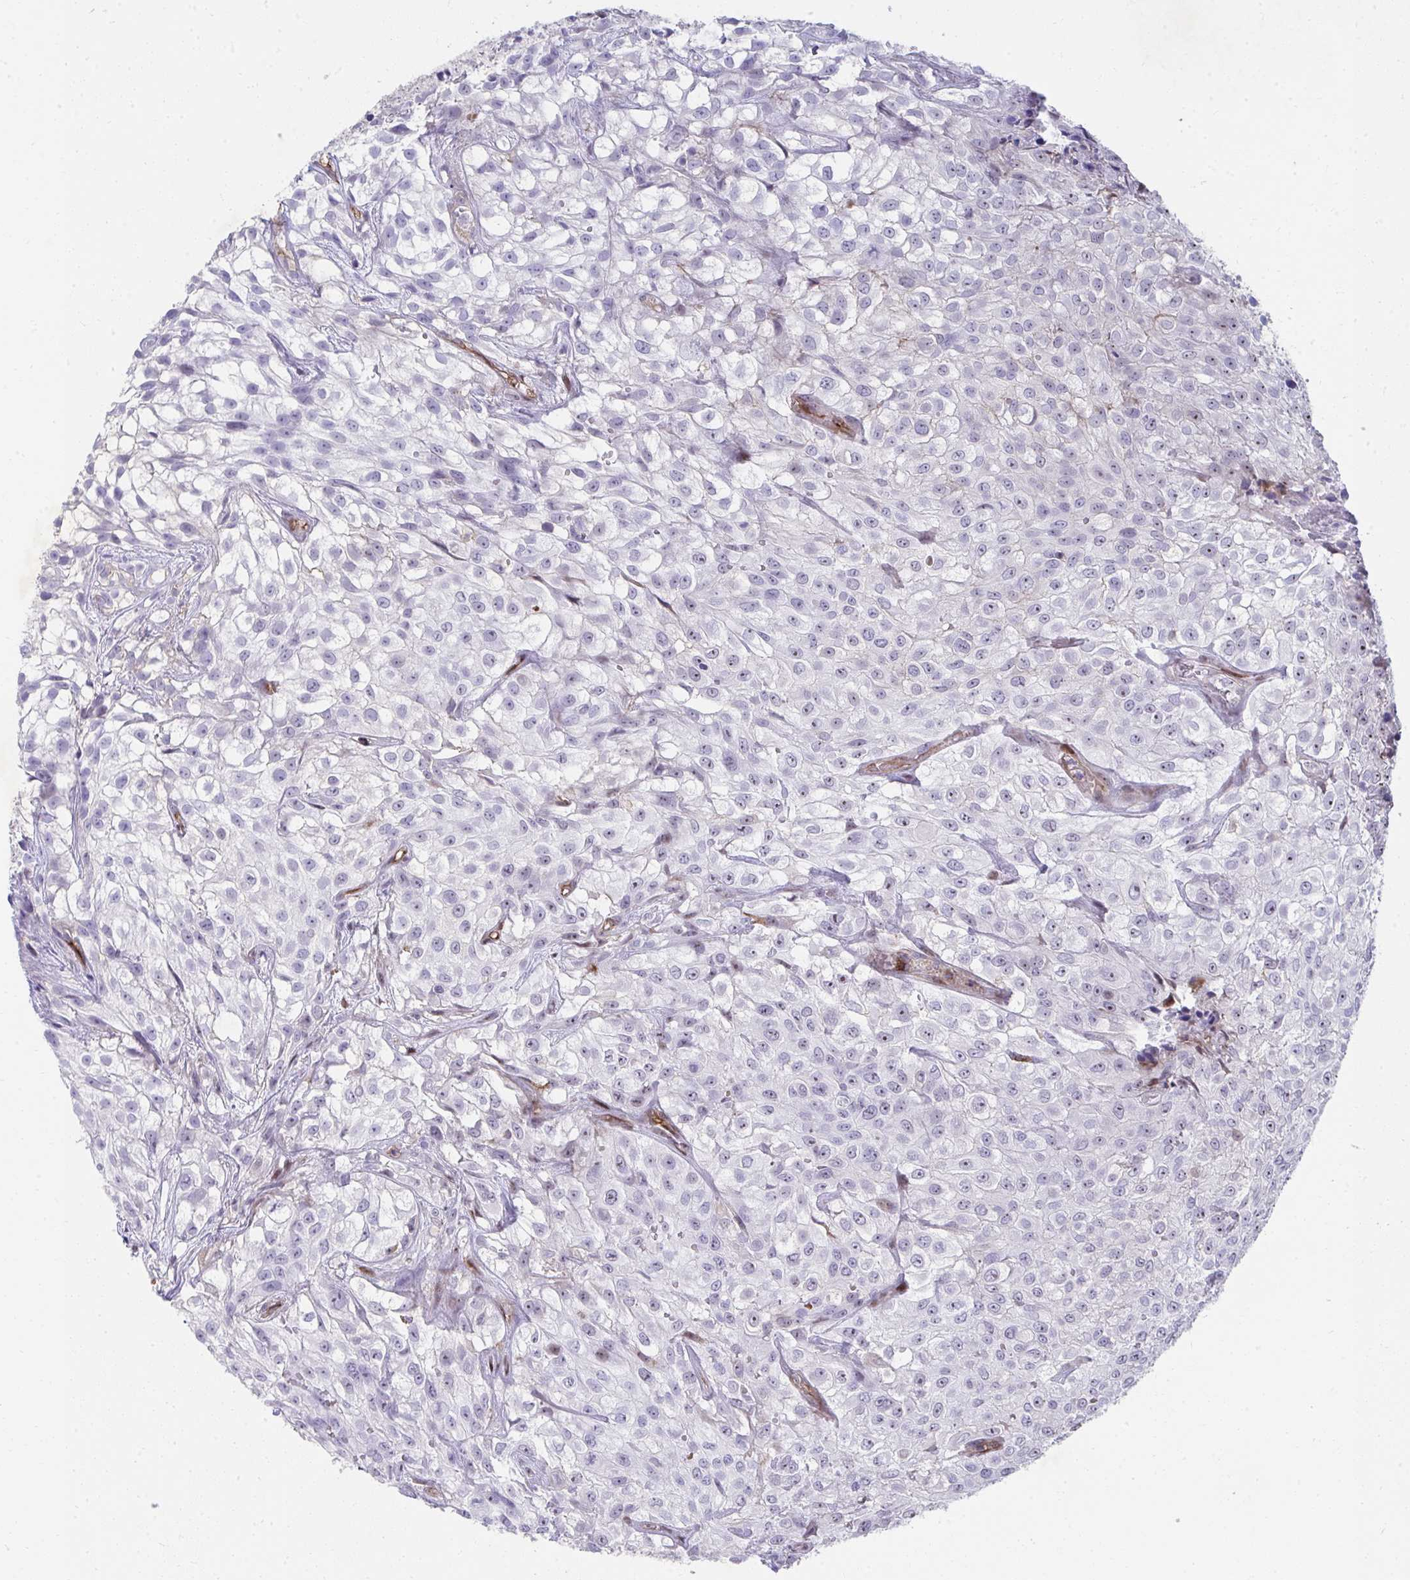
{"staining": {"intensity": "moderate", "quantity": "<25%", "location": "nuclear"}, "tissue": "urothelial cancer", "cell_type": "Tumor cells", "image_type": "cancer", "snomed": [{"axis": "morphology", "description": "Urothelial carcinoma, High grade"}, {"axis": "topography", "description": "Urinary bladder"}], "caption": "Tumor cells exhibit moderate nuclear expression in about <25% of cells in urothelial carcinoma (high-grade). Immunohistochemistry (ihc) stains the protein in brown and the nuclei are stained blue.", "gene": "FOXN3", "patient": {"sex": "male", "age": 56}}